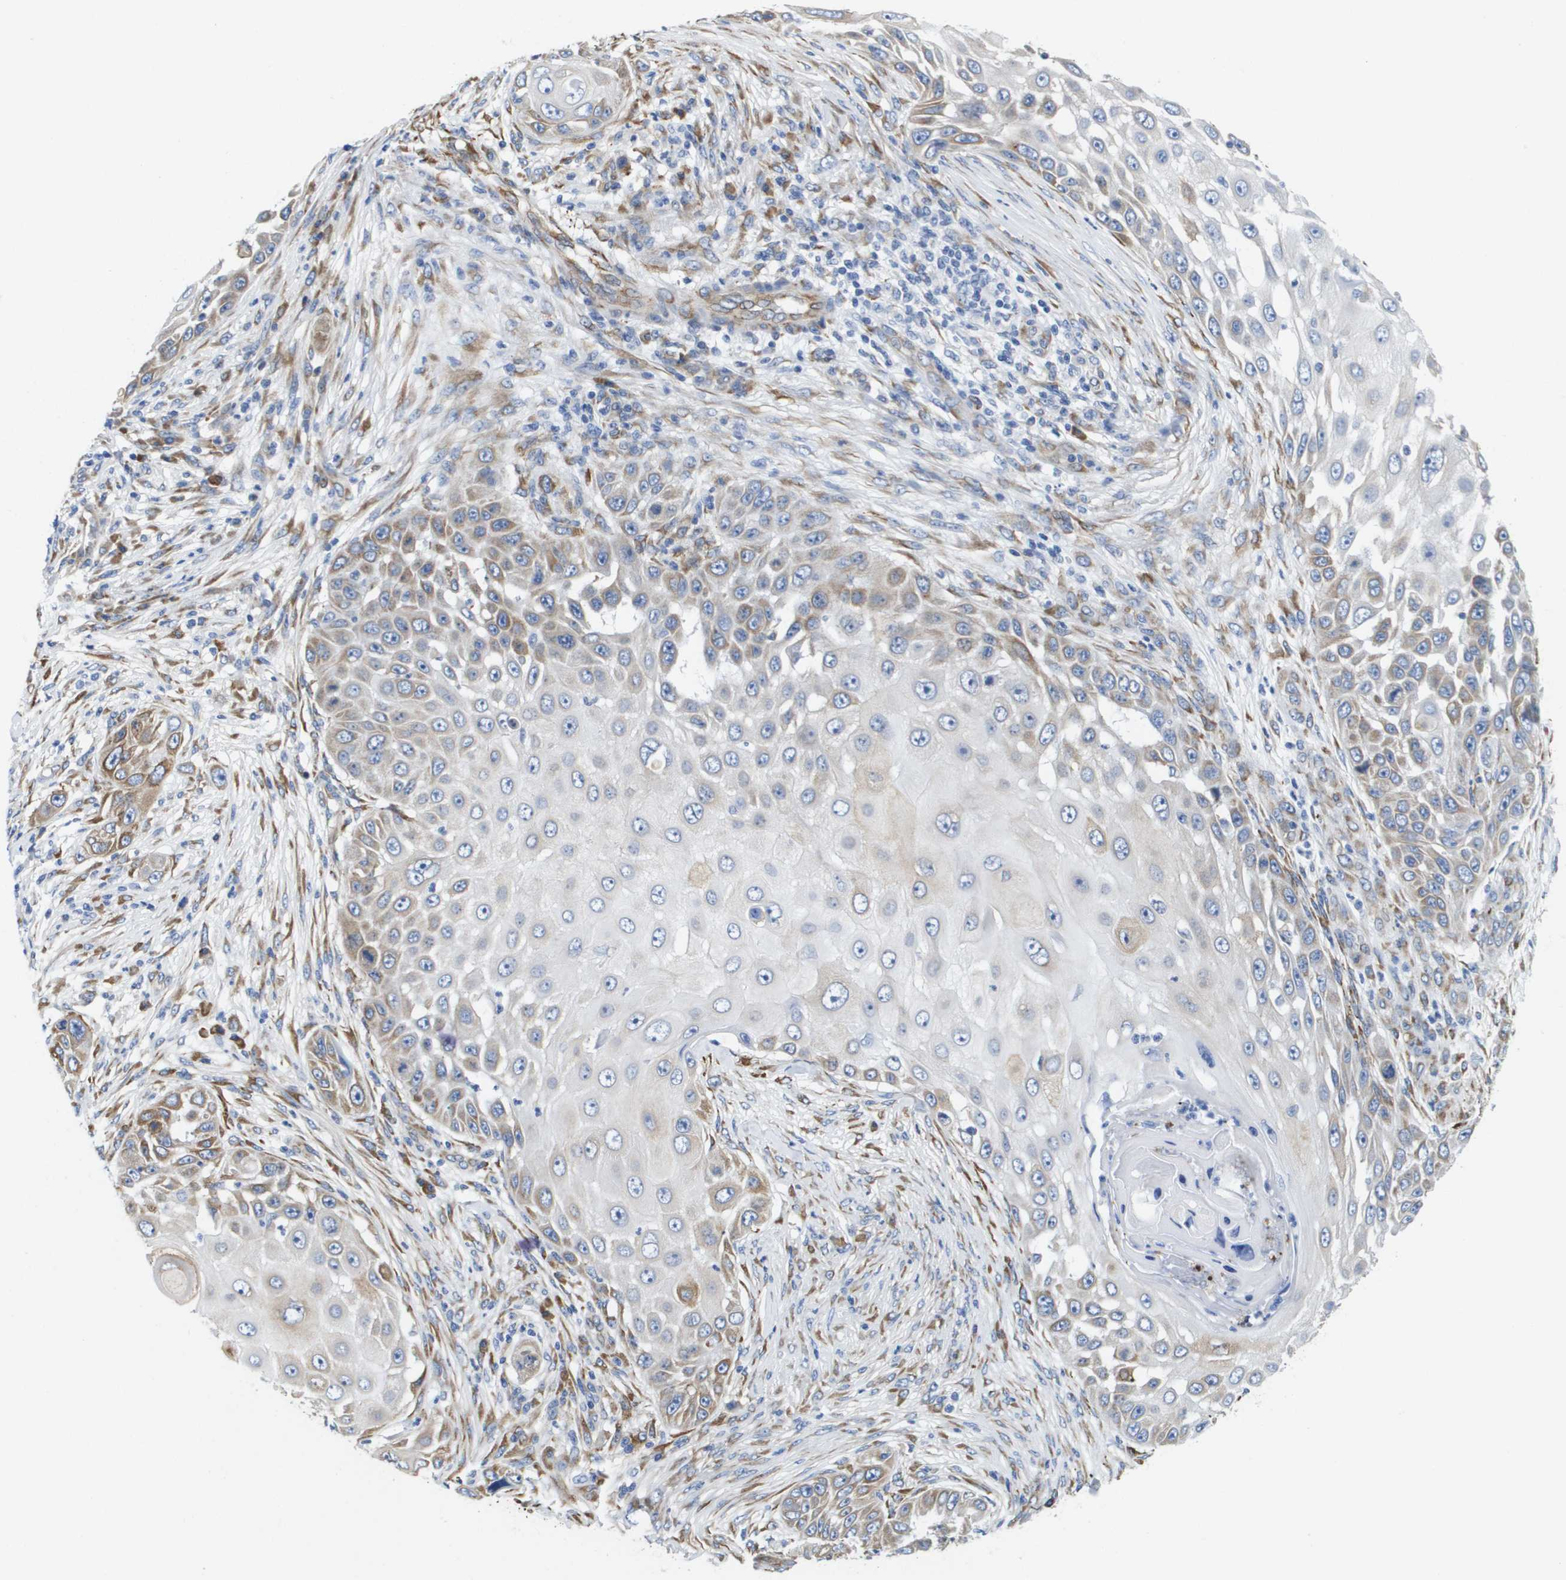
{"staining": {"intensity": "moderate", "quantity": "<25%", "location": "cytoplasmic/membranous"}, "tissue": "skin cancer", "cell_type": "Tumor cells", "image_type": "cancer", "snomed": [{"axis": "morphology", "description": "Squamous cell carcinoma, NOS"}, {"axis": "topography", "description": "Skin"}], "caption": "Immunohistochemistry (DAB) staining of human skin cancer (squamous cell carcinoma) exhibits moderate cytoplasmic/membranous protein expression in approximately <25% of tumor cells.", "gene": "ST3GAL2", "patient": {"sex": "female", "age": 44}}